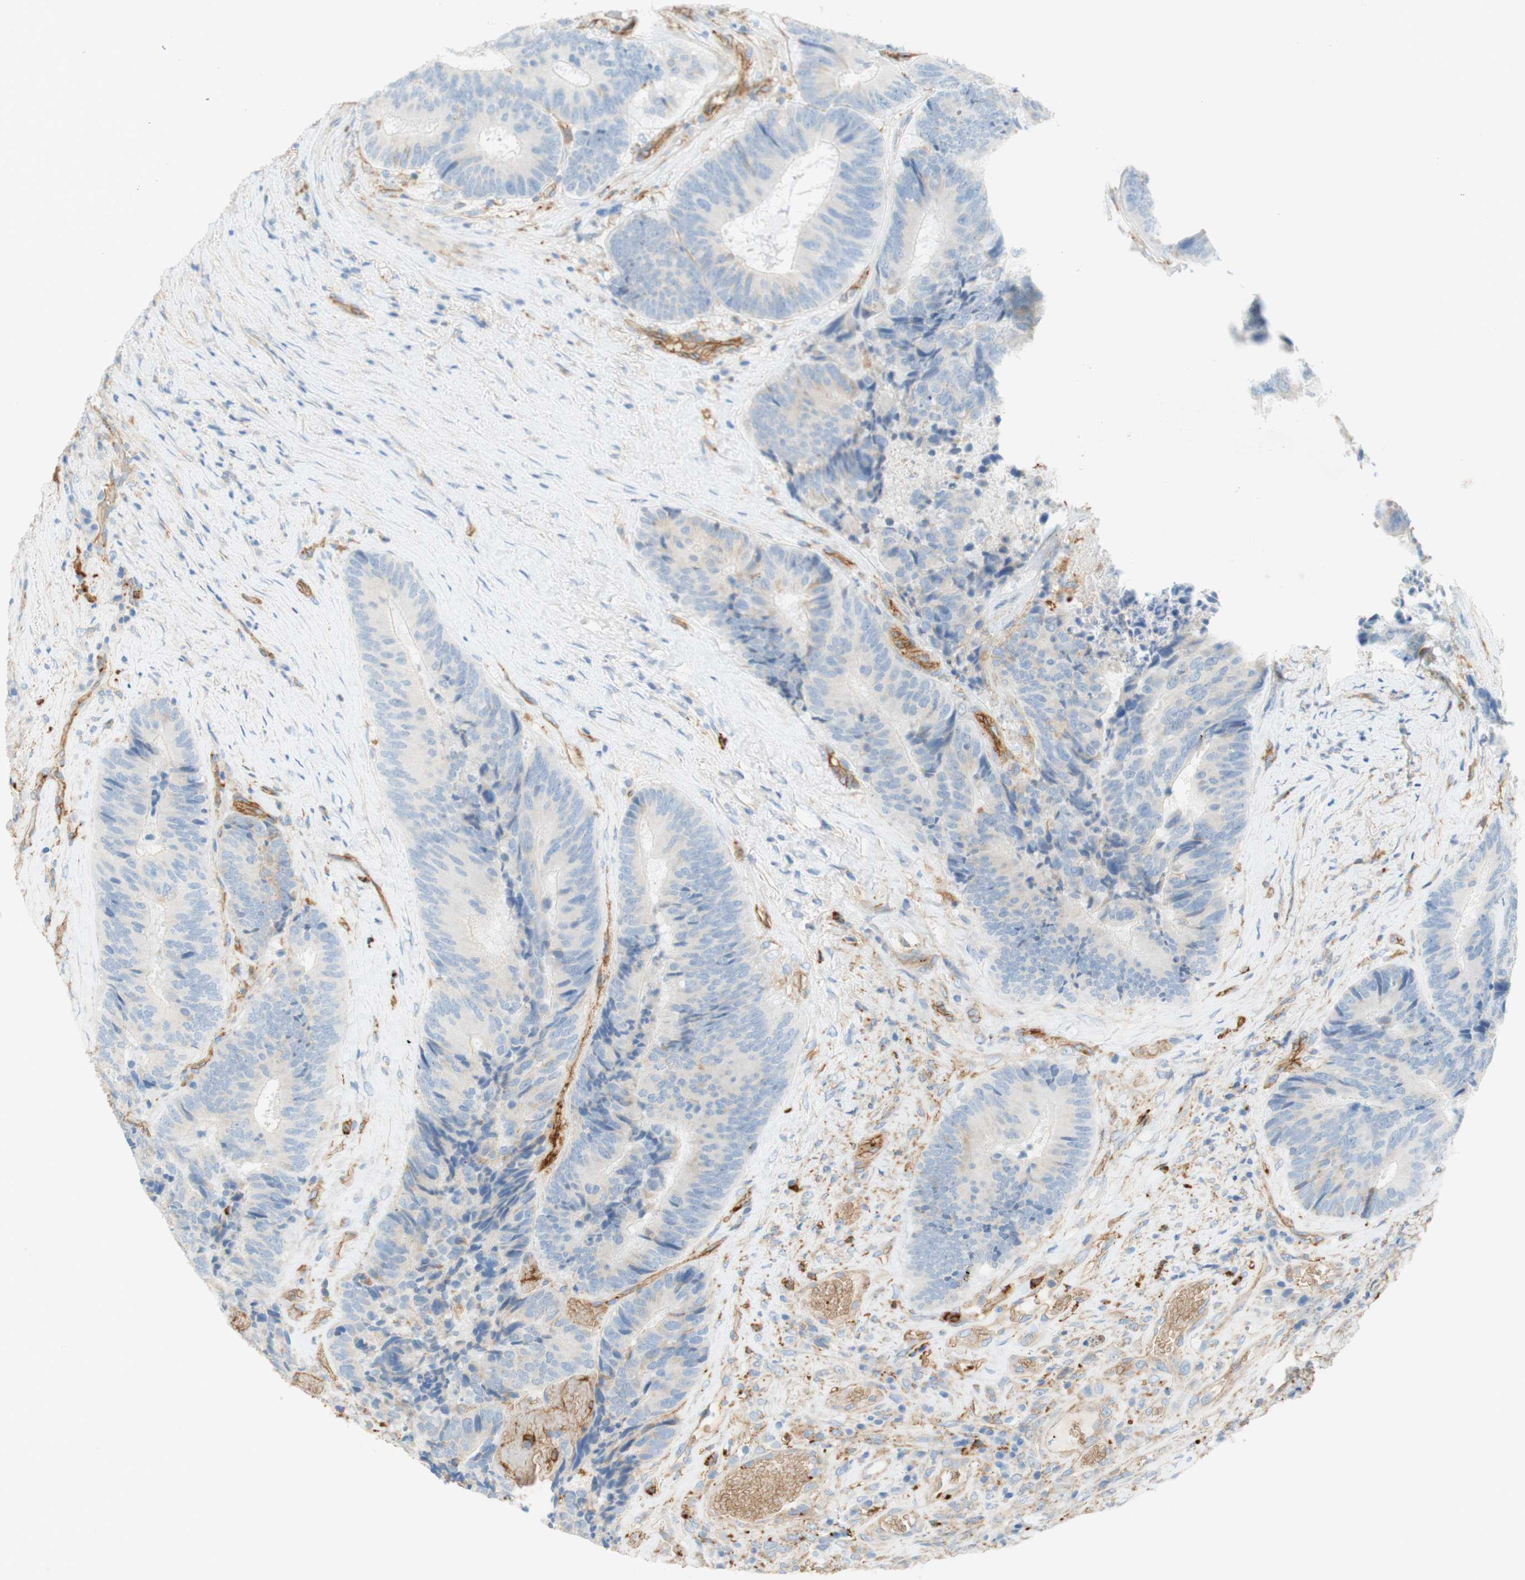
{"staining": {"intensity": "negative", "quantity": "none", "location": "none"}, "tissue": "colorectal cancer", "cell_type": "Tumor cells", "image_type": "cancer", "snomed": [{"axis": "morphology", "description": "Adenocarcinoma, NOS"}, {"axis": "topography", "description": "Rectum"}], "caption": "There is no significant expression in tumor cells of colorectal cancer (adenocarcinoma).", "gene": "STOM", "patient": {"sex": "male", "age": 72}}